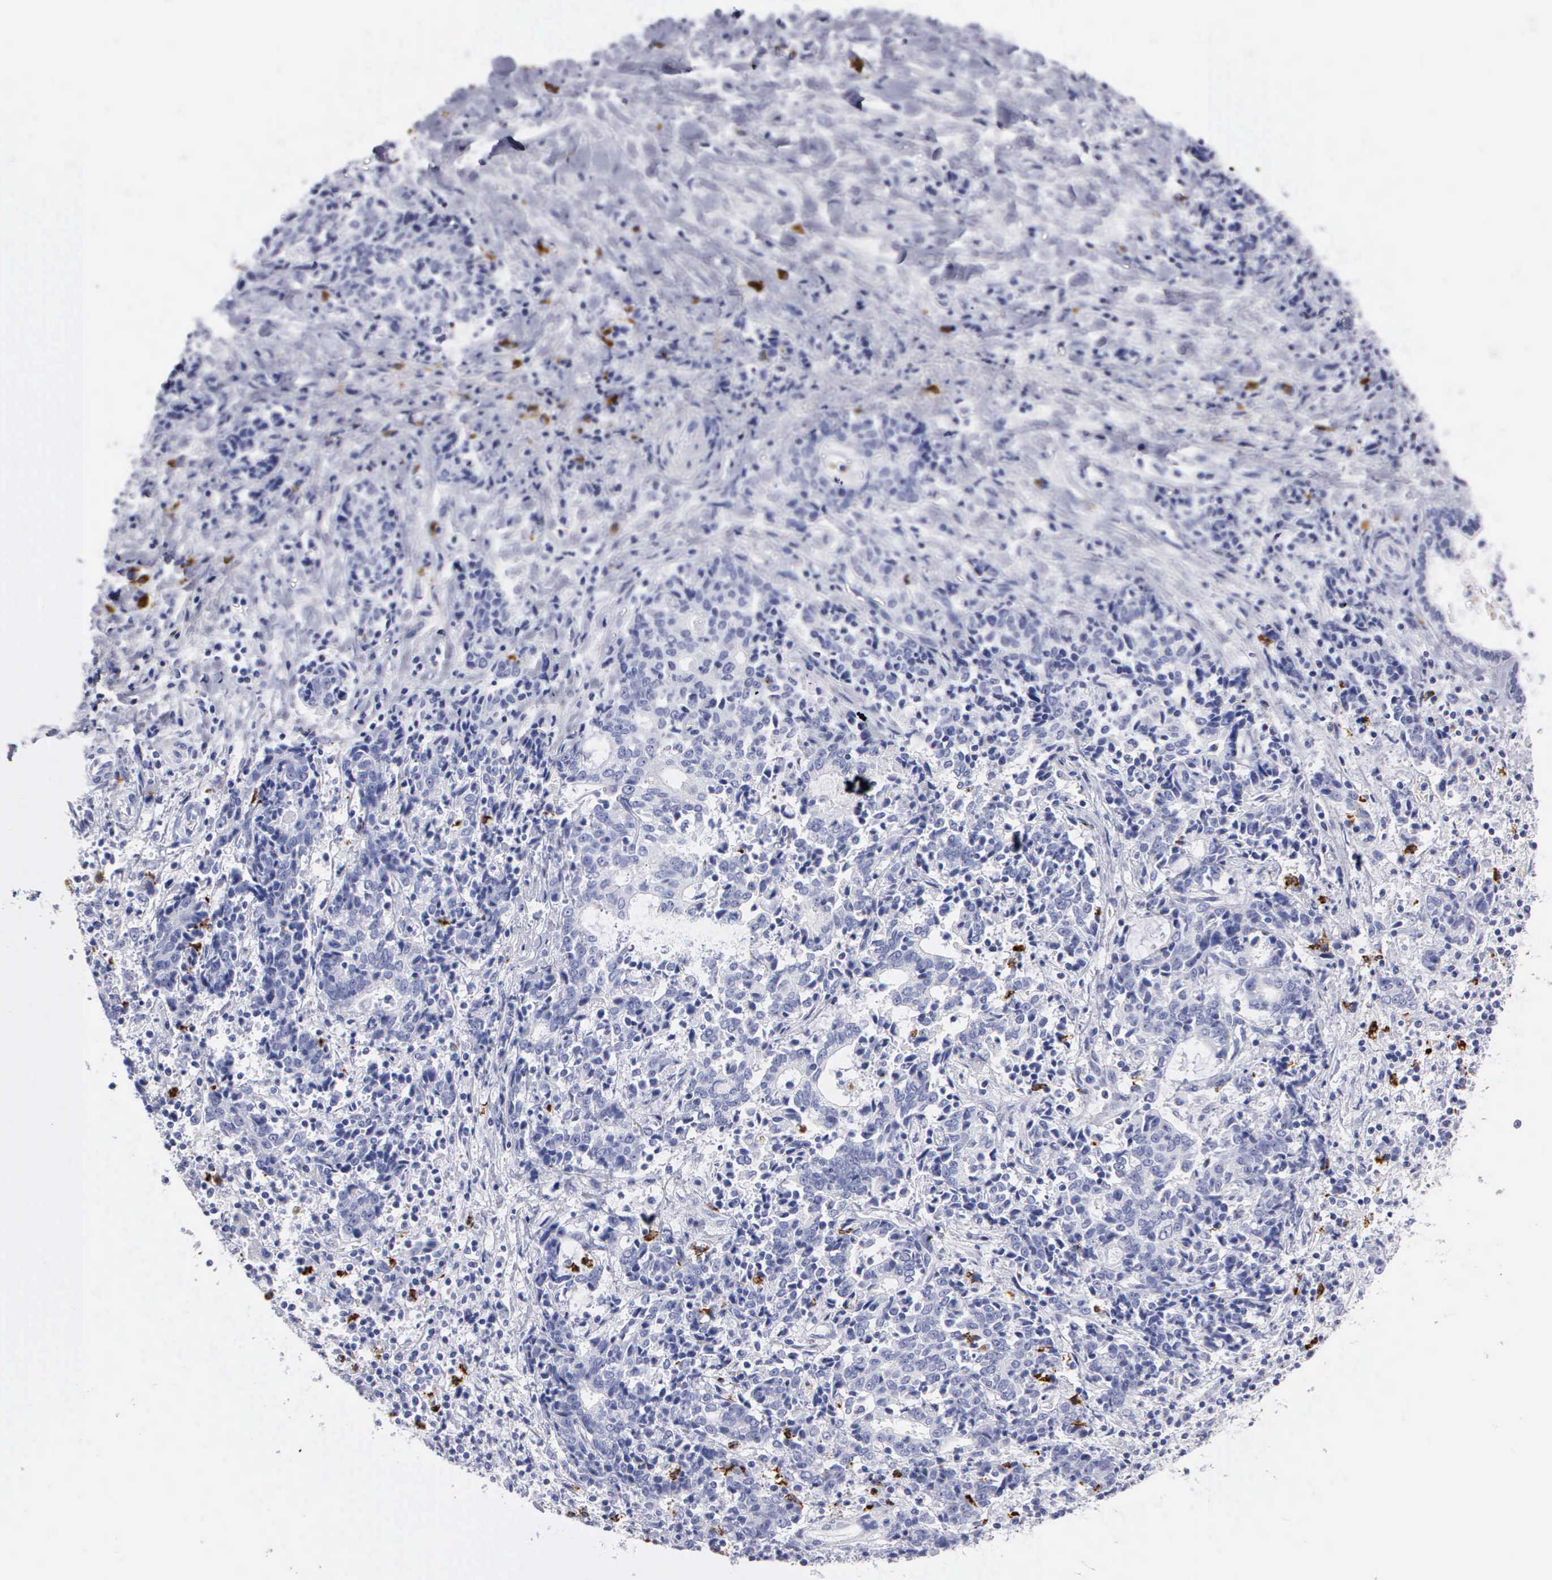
{"staining": {"intensity": "negative", "quantity": "none", "location": "none"}, "tissue": "liver cancer", "cell_type": "Tumor cells", "image_type": "cancer", "snomed": [{"axis": "morphology", "description": "Cholangiocarcinoma"}, {"axis": "topography", "description": "Liver"}], "caption": "Tumor cells show no significant protein expression in liver cancer.", "gene": "CTSG", "patient": {"sex": "male", "age": 57}}